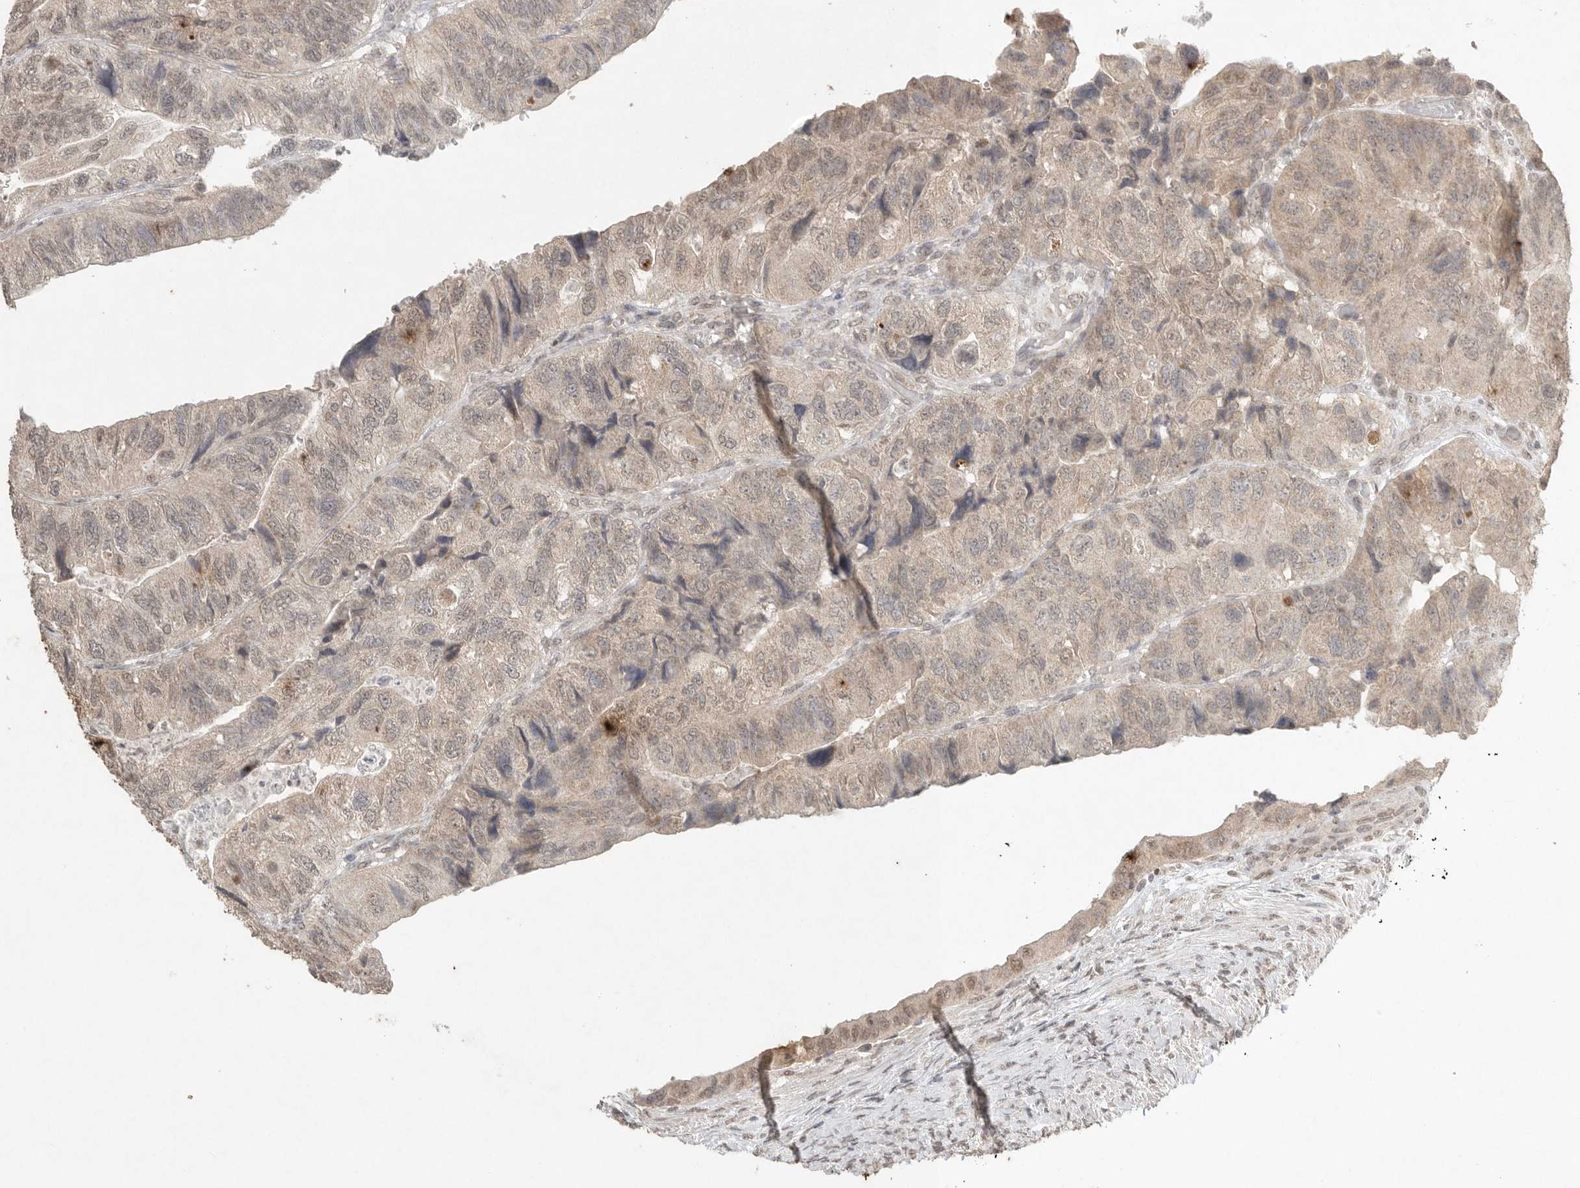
{"staining": {"intensity": "weak", "quantity": "25%-75%", "location": "cytoplasmic/membranous,nuclear"}, "tissue": "colorectal cancer", "cell_type": "Tumor cells", "image_type": "cancer", "snomed": [{"axis": "morphology", "description": "Adenocarcinoma, NOS"}, {"axis": "topography", "description": "Rectum"}], "caption": "Protein staining of adenocarcinoma (colorectal) tissue demonstrates weak cytoplasmic/membranous and nuclear staining in approximately 25%-75% of tumor cells.", "gene": "KLK5", "patient": {"sex": "male", "age": 63}}